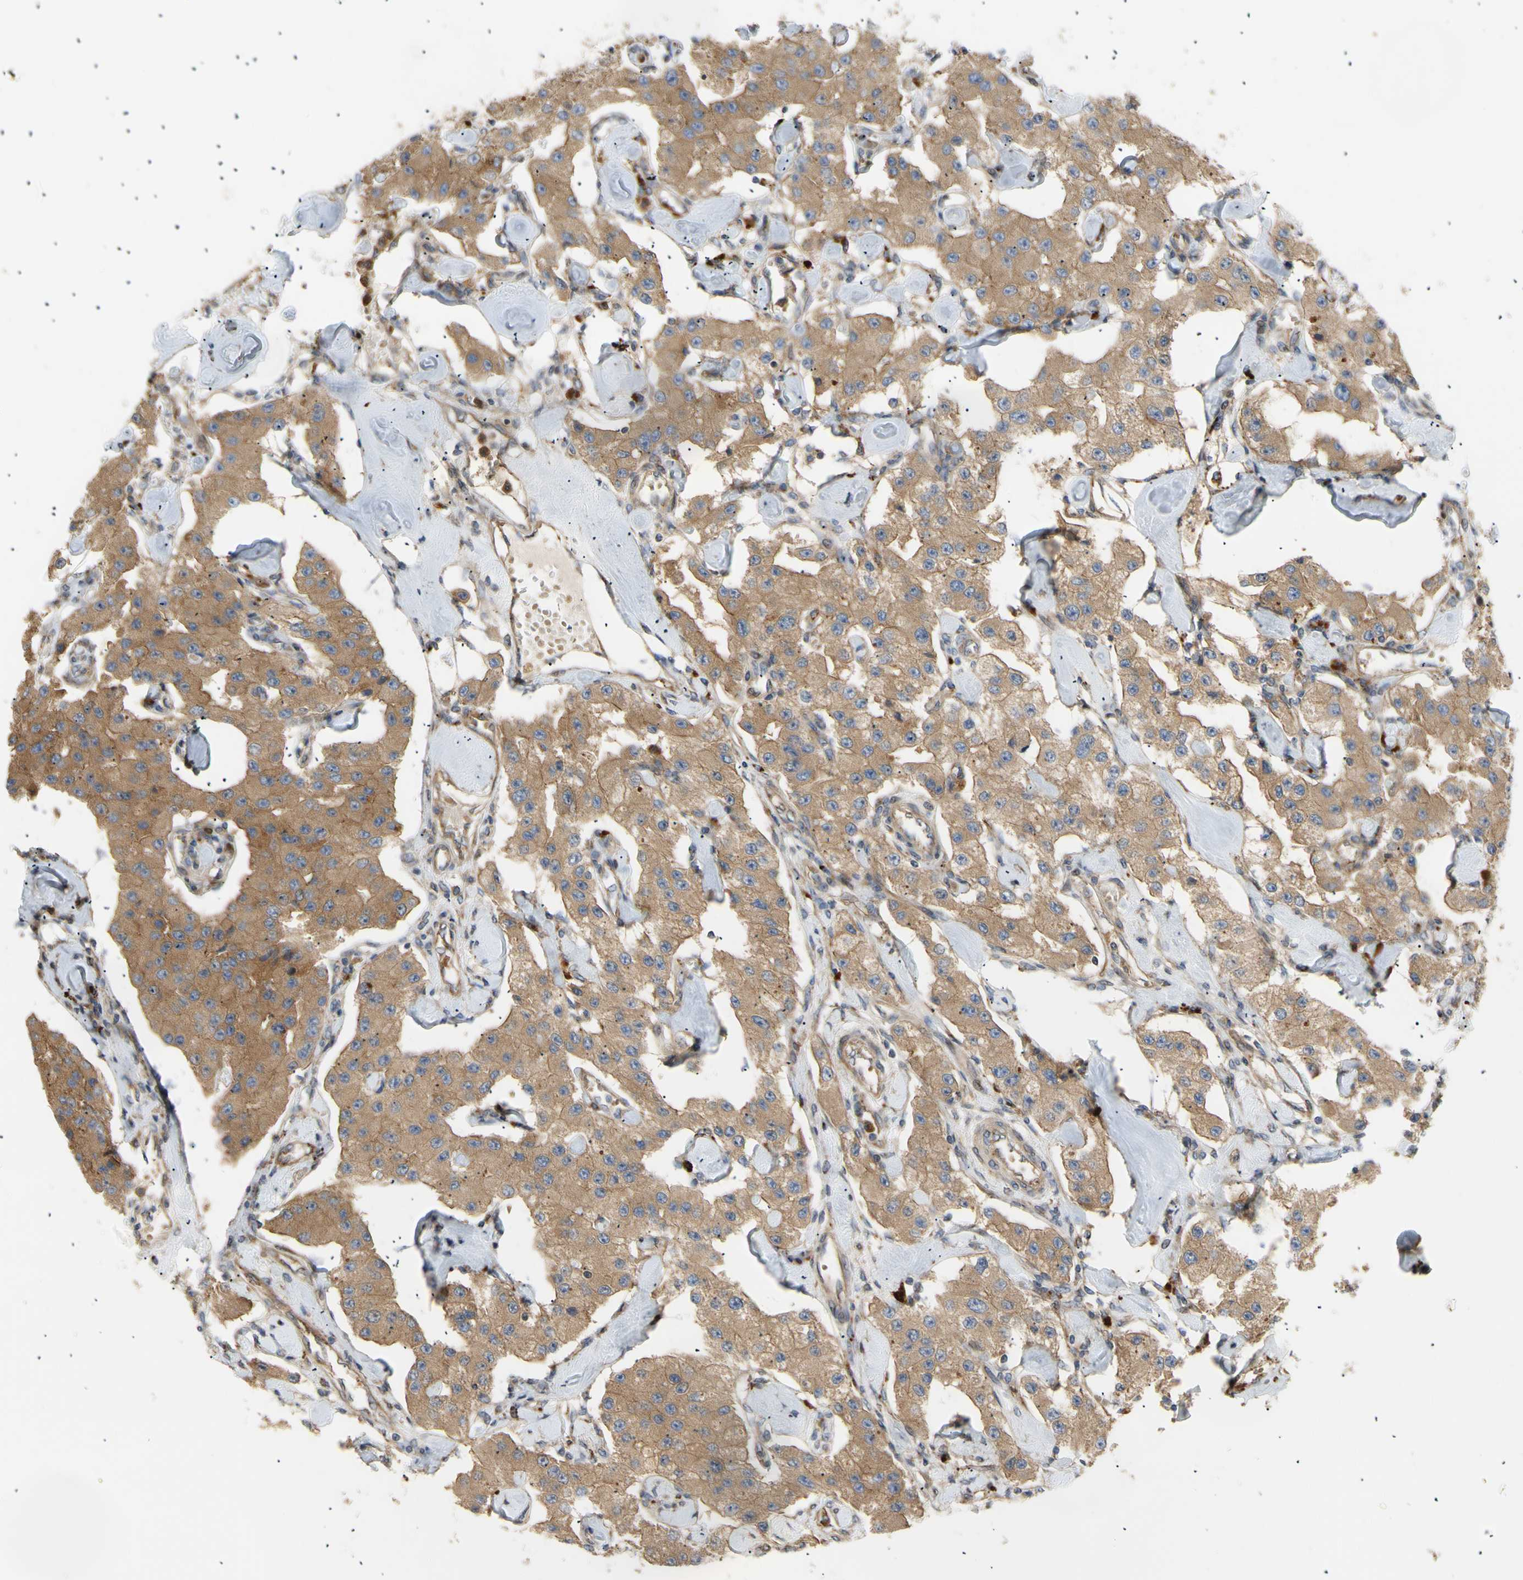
{"staining": {"intensity": "moderate", "quantity": ">75%", "location": "cytoplasmic/membranous"}, "tissue": "carcinoid", "cell_type": "Tumor cells", "image_type": "cancer", "snomed": [{"axis": "morphology", "description": "Carcinoid, malignant, NOS"}, {"axis": "topography", "description": "Pancreas"}], "caption": "Brown immunohistochemical staining in human carcinoid demonstrates moderate cytoplasmic/membranous expression in approximately >75% of tumor cells.", "gene": "TUBG2", "patient": {"sex": "male", "age": 41}}